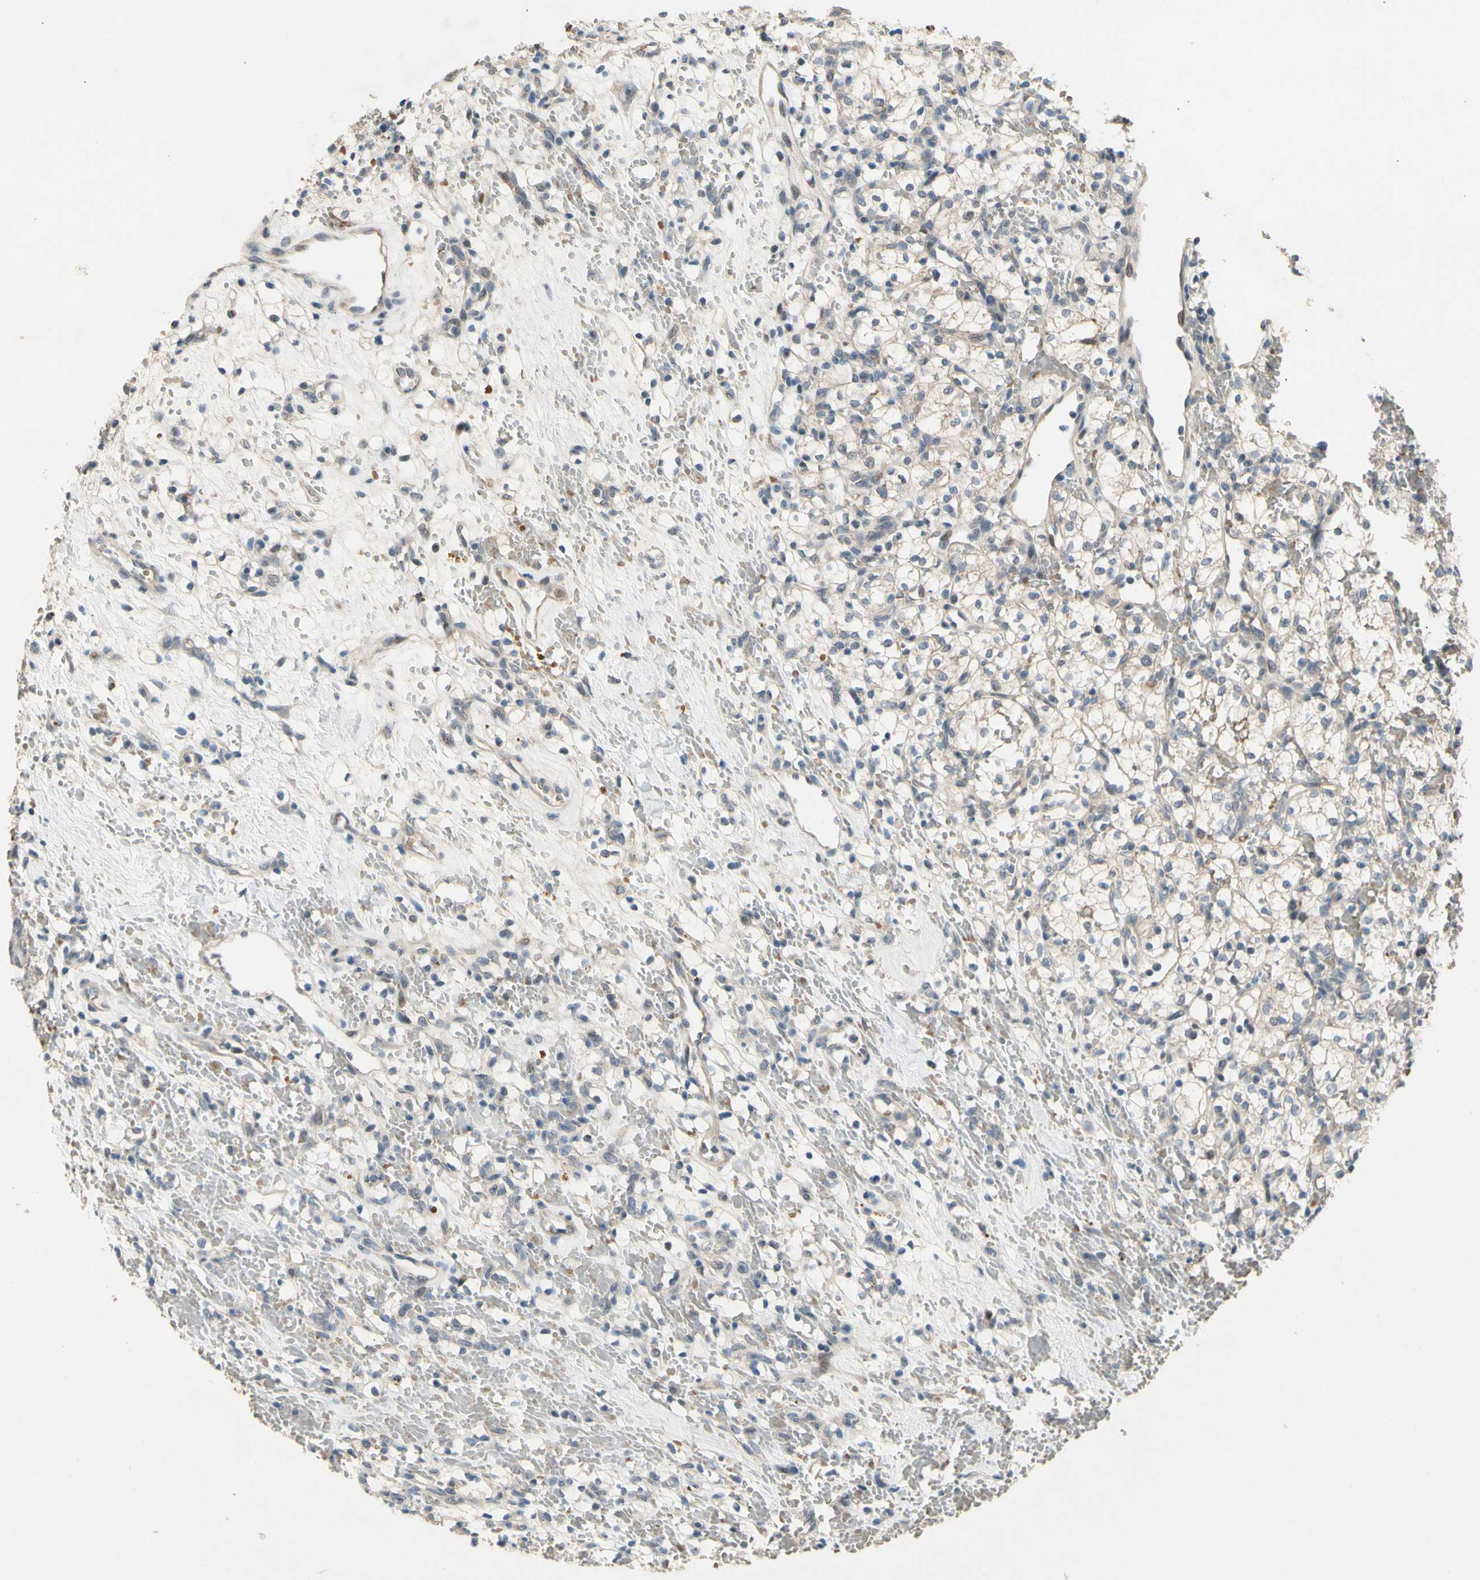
{"staining": {"intensity": "negative", "quantity": "none", "location": "none"}, "tissue": "renal cancer", "cell_type": "Tumor cells", "image_type": "cancer", "snomed": [{"axis": "morphology", "description": "Adenocarcinoma, NOS"}, {"axis": "topography", "description": "Kidney"}], "caption": "Immunohistochemistry histopathology image of neoplastic tissue: human renal cancer stained with DAB (3,3'-diaminobenzidine) shows no significant protein staining in tumor cells. The staining is performed using DAB (3,3'-diaminobenzidine) brown chromogen with nuclei counter-stained in using hematoxylin.", "gene": "ZNF184", "patient": {"sex": "female", "age": 60}}